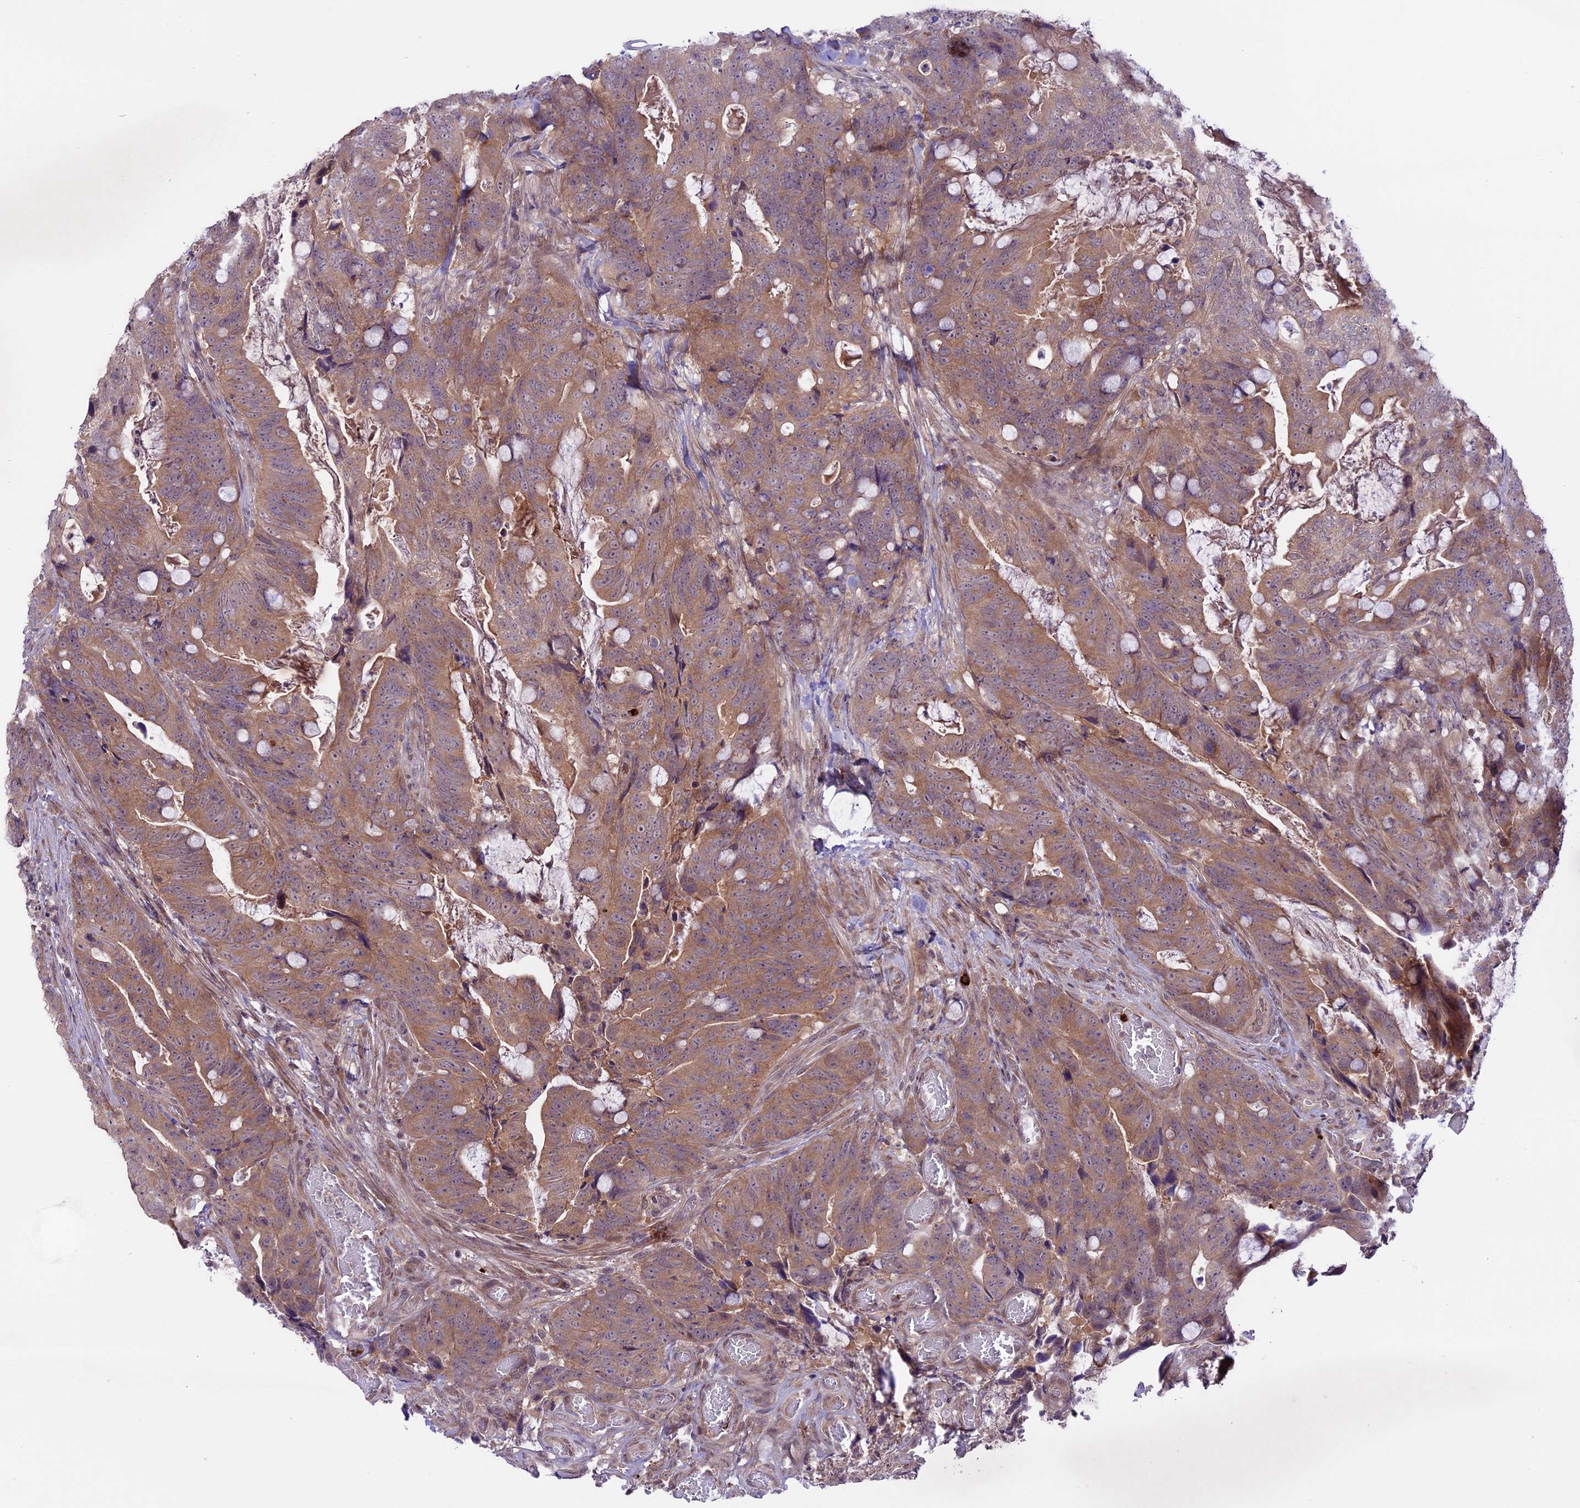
{"staining": {"intensity": "moderate", "quantity": ">75%", "location": "cytoplasmic/membranous"}, "tissue": "colorectal cancer", "cell_type": "Tumor cells", "image_type": "cancer", "snomed": [{"axis": "morphology", "description": "Adenocarcinoma, NOS"}, {"axis": "topography", "description": "Colon"}], "caption": "Protein staining by immunohistochemistry (IHC) exhibits moderate cytoplasmic/membranous positivity in approximately >75% of tumor cells in colorectal cancer.", "gene": "SPRED1", "patient": {"sex": "female", "age": 82}}